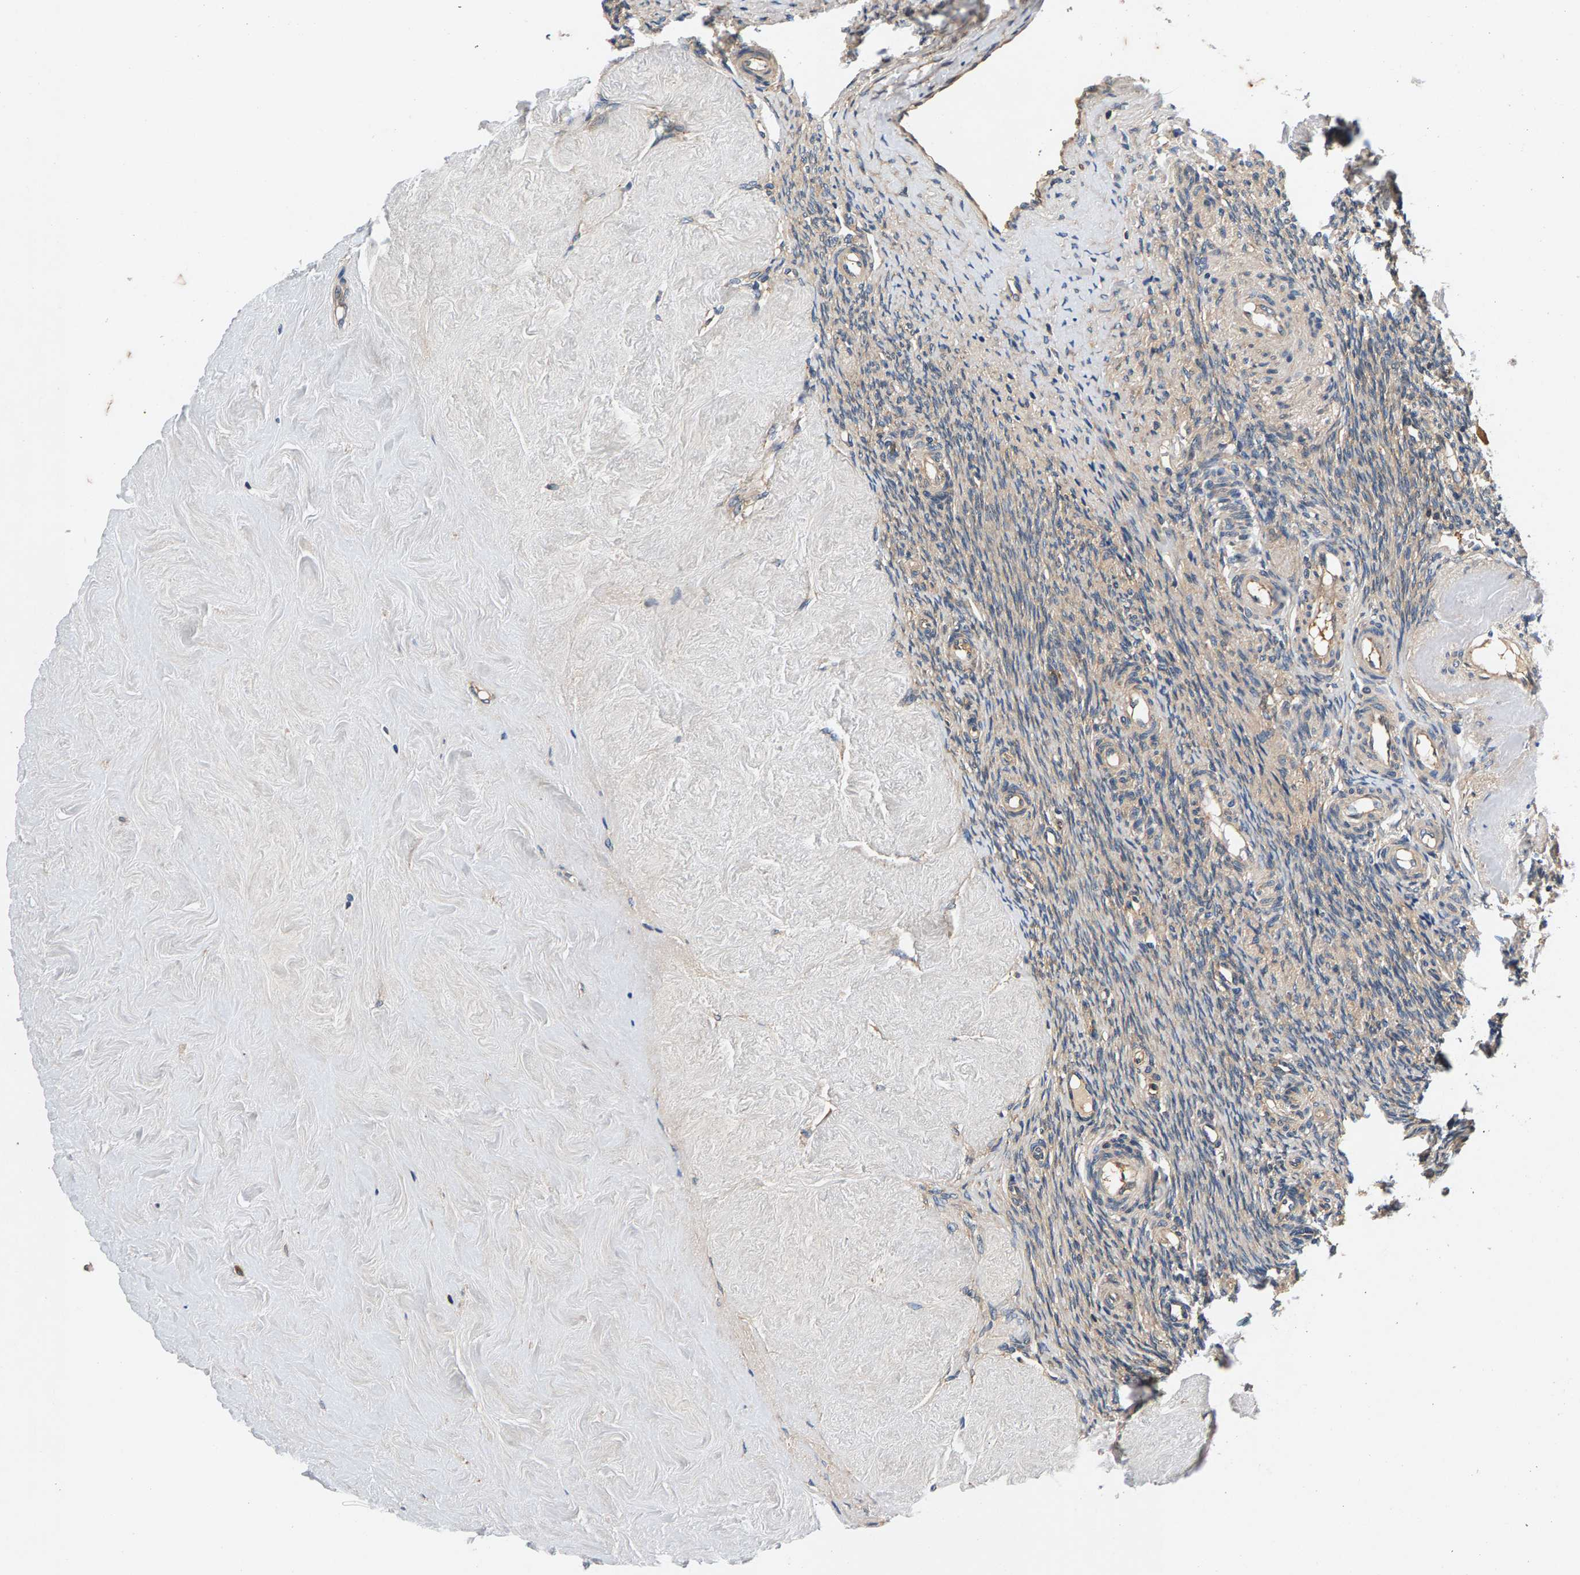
{"staining": {"intensity": "weak", "quantity": ">75%", "location": "cytoplasmic/membranous"}, "tissue": "ovary", "cell_type": "Follicle cells", "image_type": "normal", "snomed": [{"axis": "morphology", "description": "Normal tissue, NOS"}, {"axis": "topography", "description": "Ovary"}], "caption": "This micrograph displays immunohistochemistry staining of unremarkable ovary, with low weak cytoplasmic/membranous staining in about >75% of follicle cells.", "gene": "FAM78A", "patient": {"sex": "female", "age": 41}}